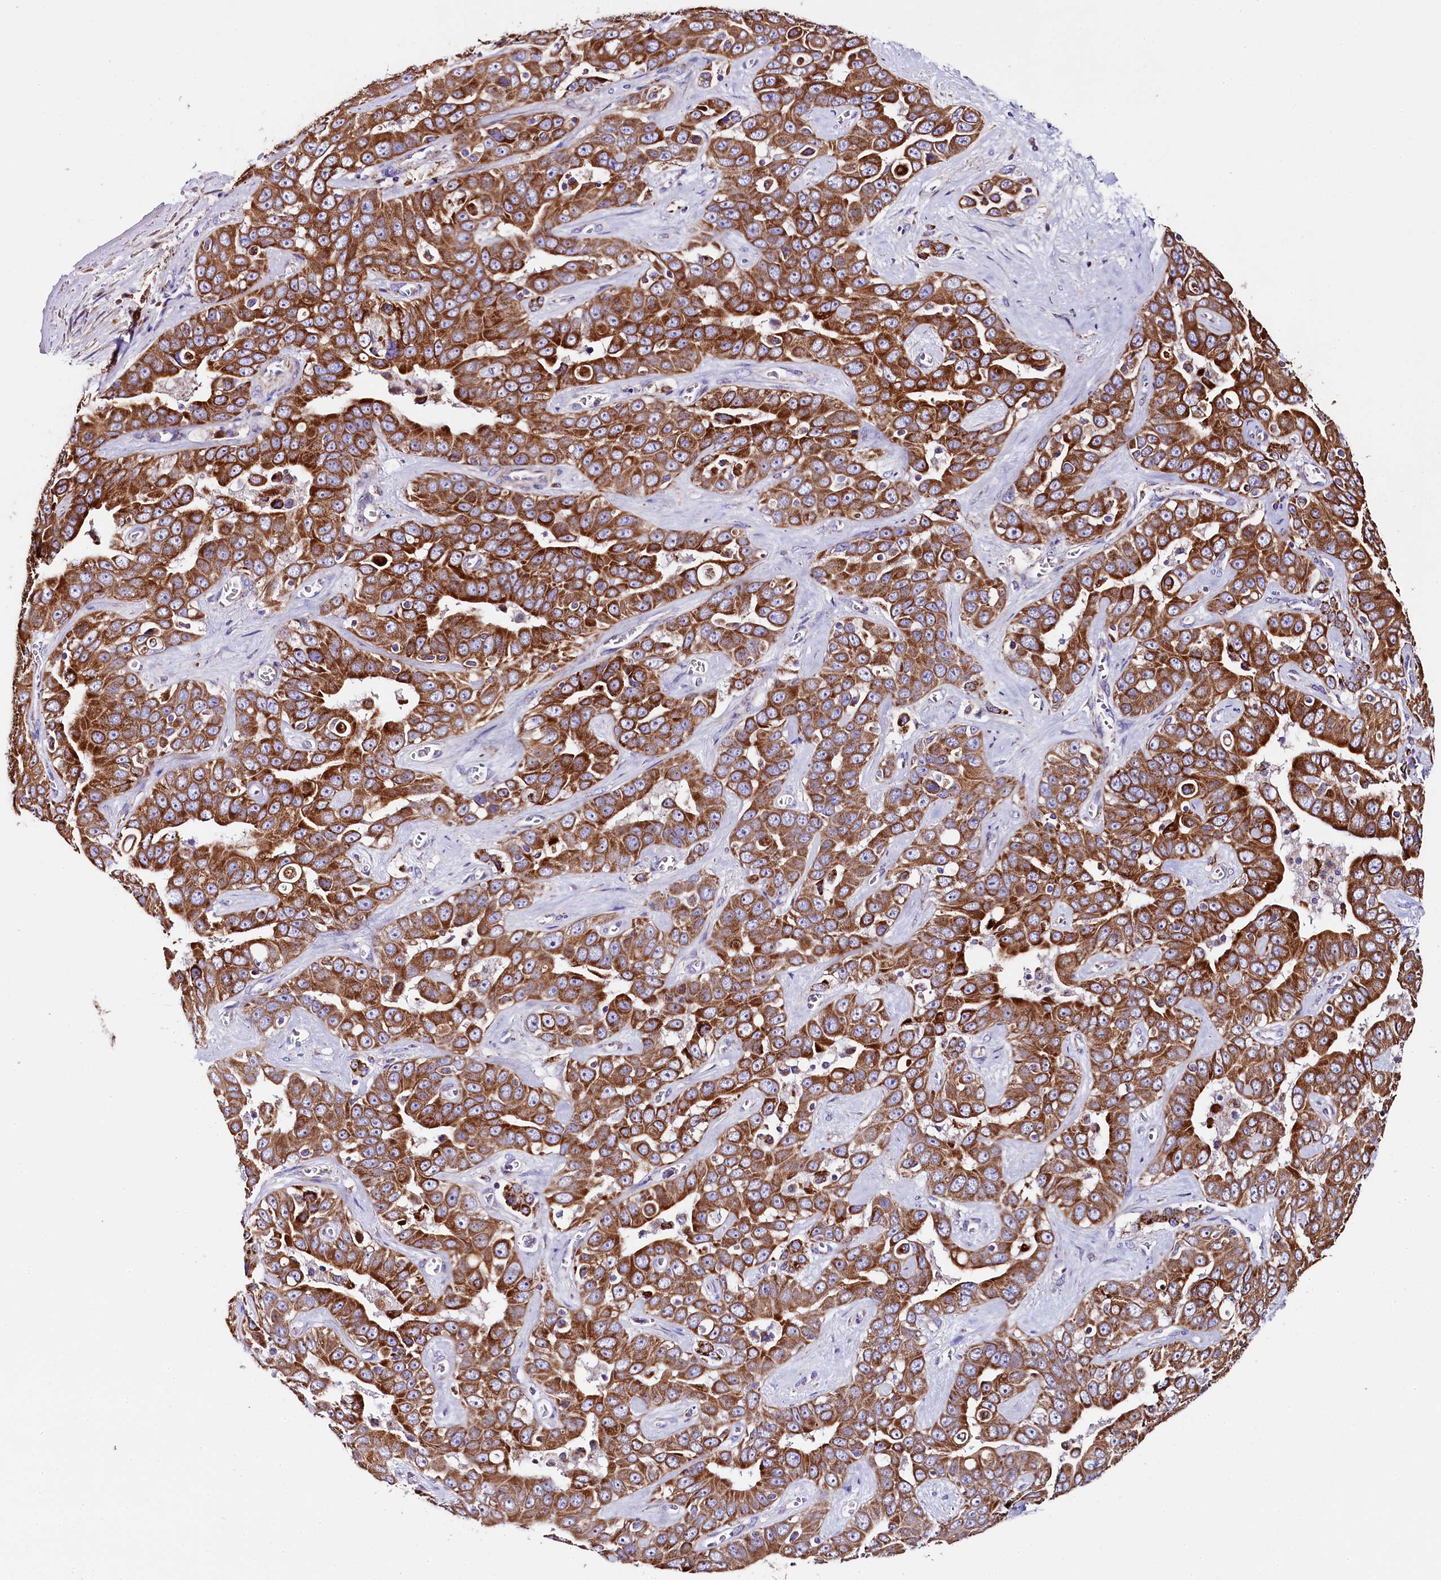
{"staining": {"intensity": "strong", "quantity": ">75%", "location": "cytoplasmic/membranous"}, "tissue": "liver cancer", "cell_type": "Tumor cells", "image_type": "cancer", "snomed": [{"axis": "morphology", "description": "Cholangiocarcinoma"}, {"axis": "topography", "description": "Liver"}], "caption": "Protein analysis of liver cancer tissue demonstrates strong cytoplasmic/membranous expression in approximately >75% of tumor cells. The staining is performed using DAB brown chromogen to label protein expression. The nuclei are counter-stained blue using hematoxylin.", "gene": "CLYBL", "patient": {"sex": "female", "age": 52}}